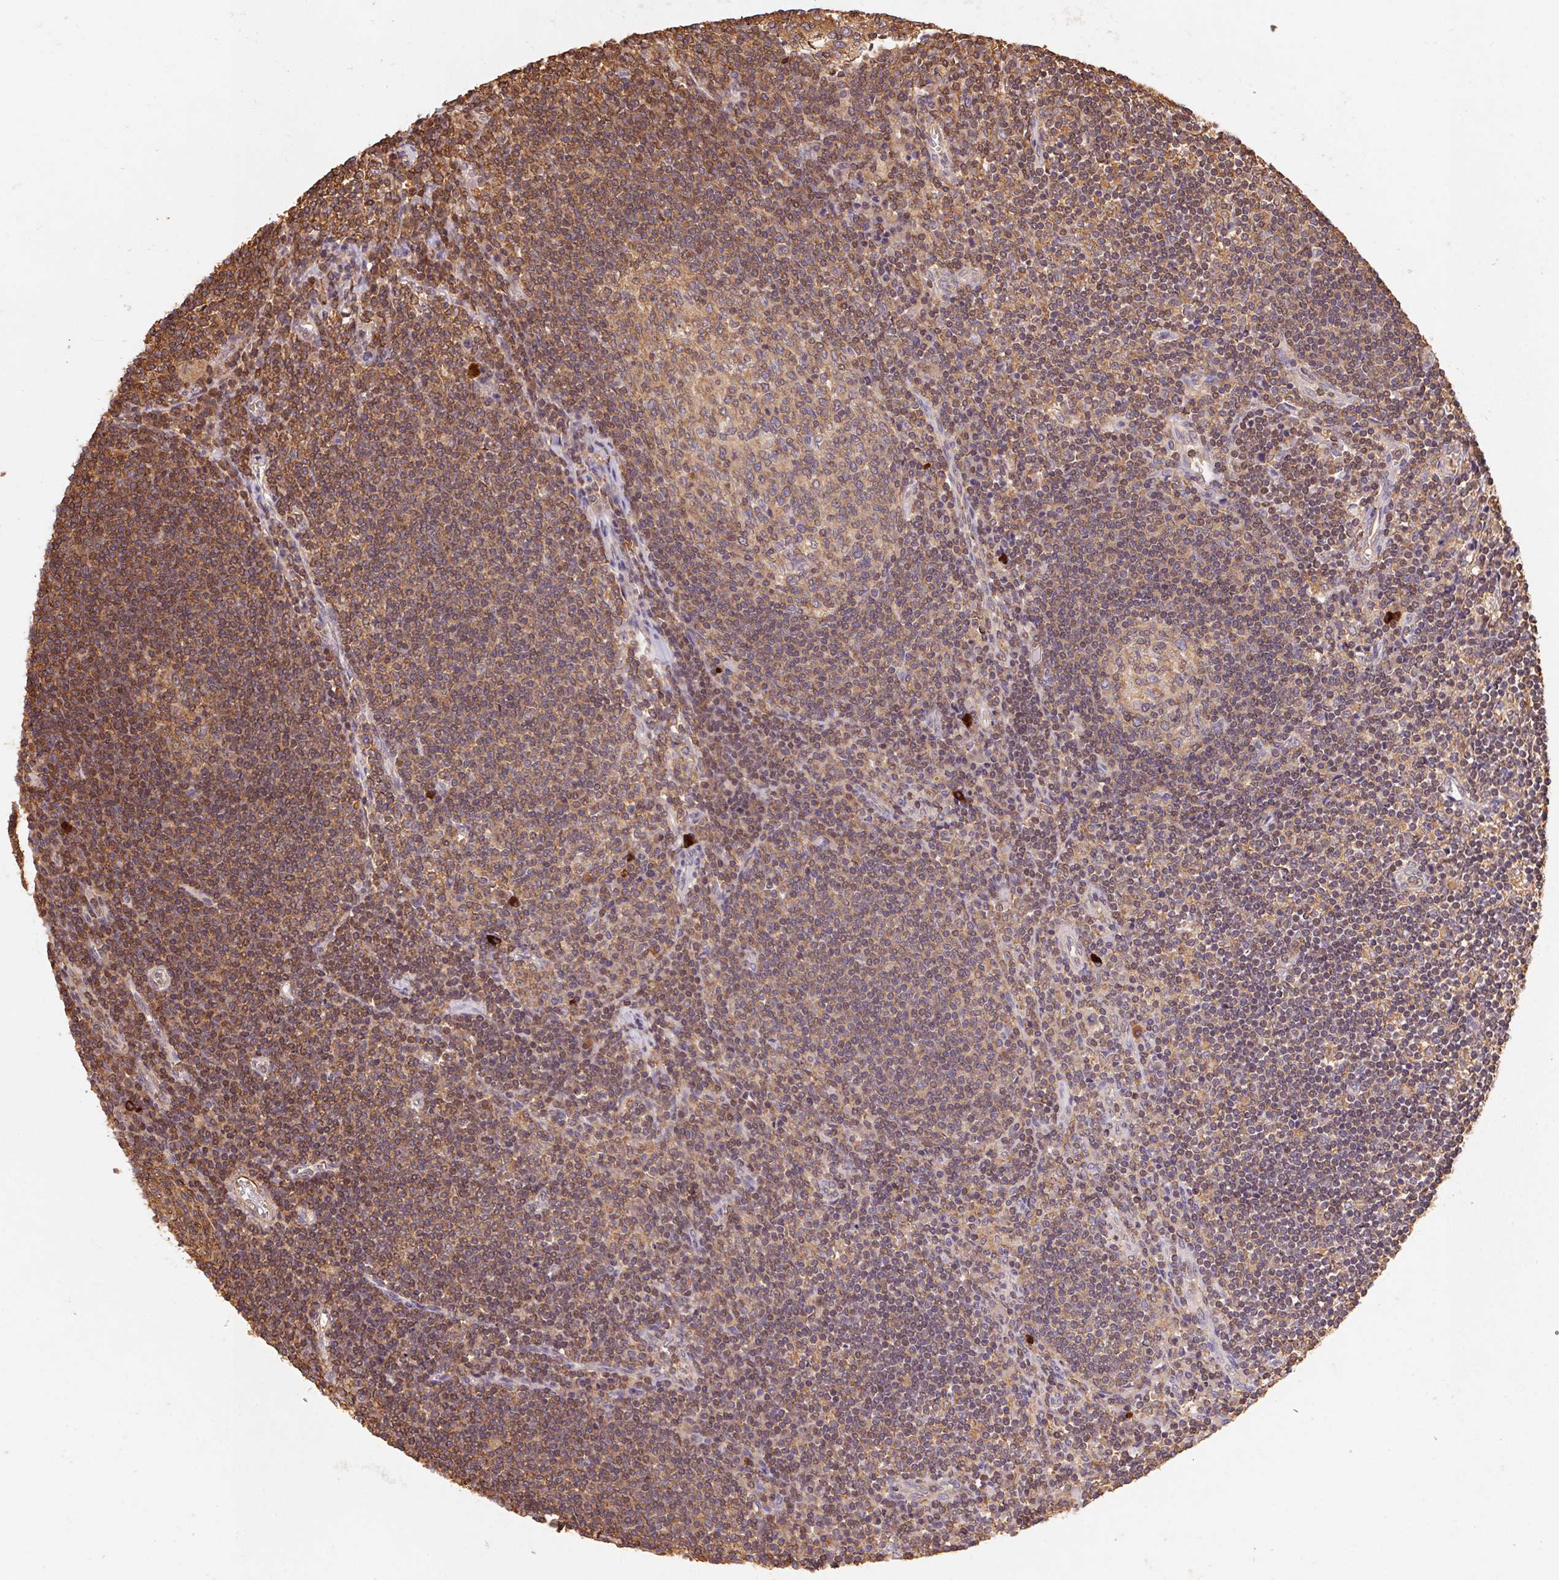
{"staining": {"intensity": "weak", "quantity": "25%-75%", "location": "cytoplasmic/membranous"}, "tissue": "lymph node", "cell_type": "Germinal center cells", "image_type": "normal", "snomed": [{"axis": "morphology", "description": "Normal tissue, NOS"}, {"axis": "topography", "description": "Lymph node"}], "caption": "An immunohistochemistry photomicrograph of unremarkable tissue is shown. Protein staining in brown highlights weak cytoplasmic/membranous positivity in lymph node within germinal center cells. The protein of interest is shown in brown color, while the nuclei are stained blue.", "gene": "ATG10", "patient": {"sex": "male", "age": 67}}